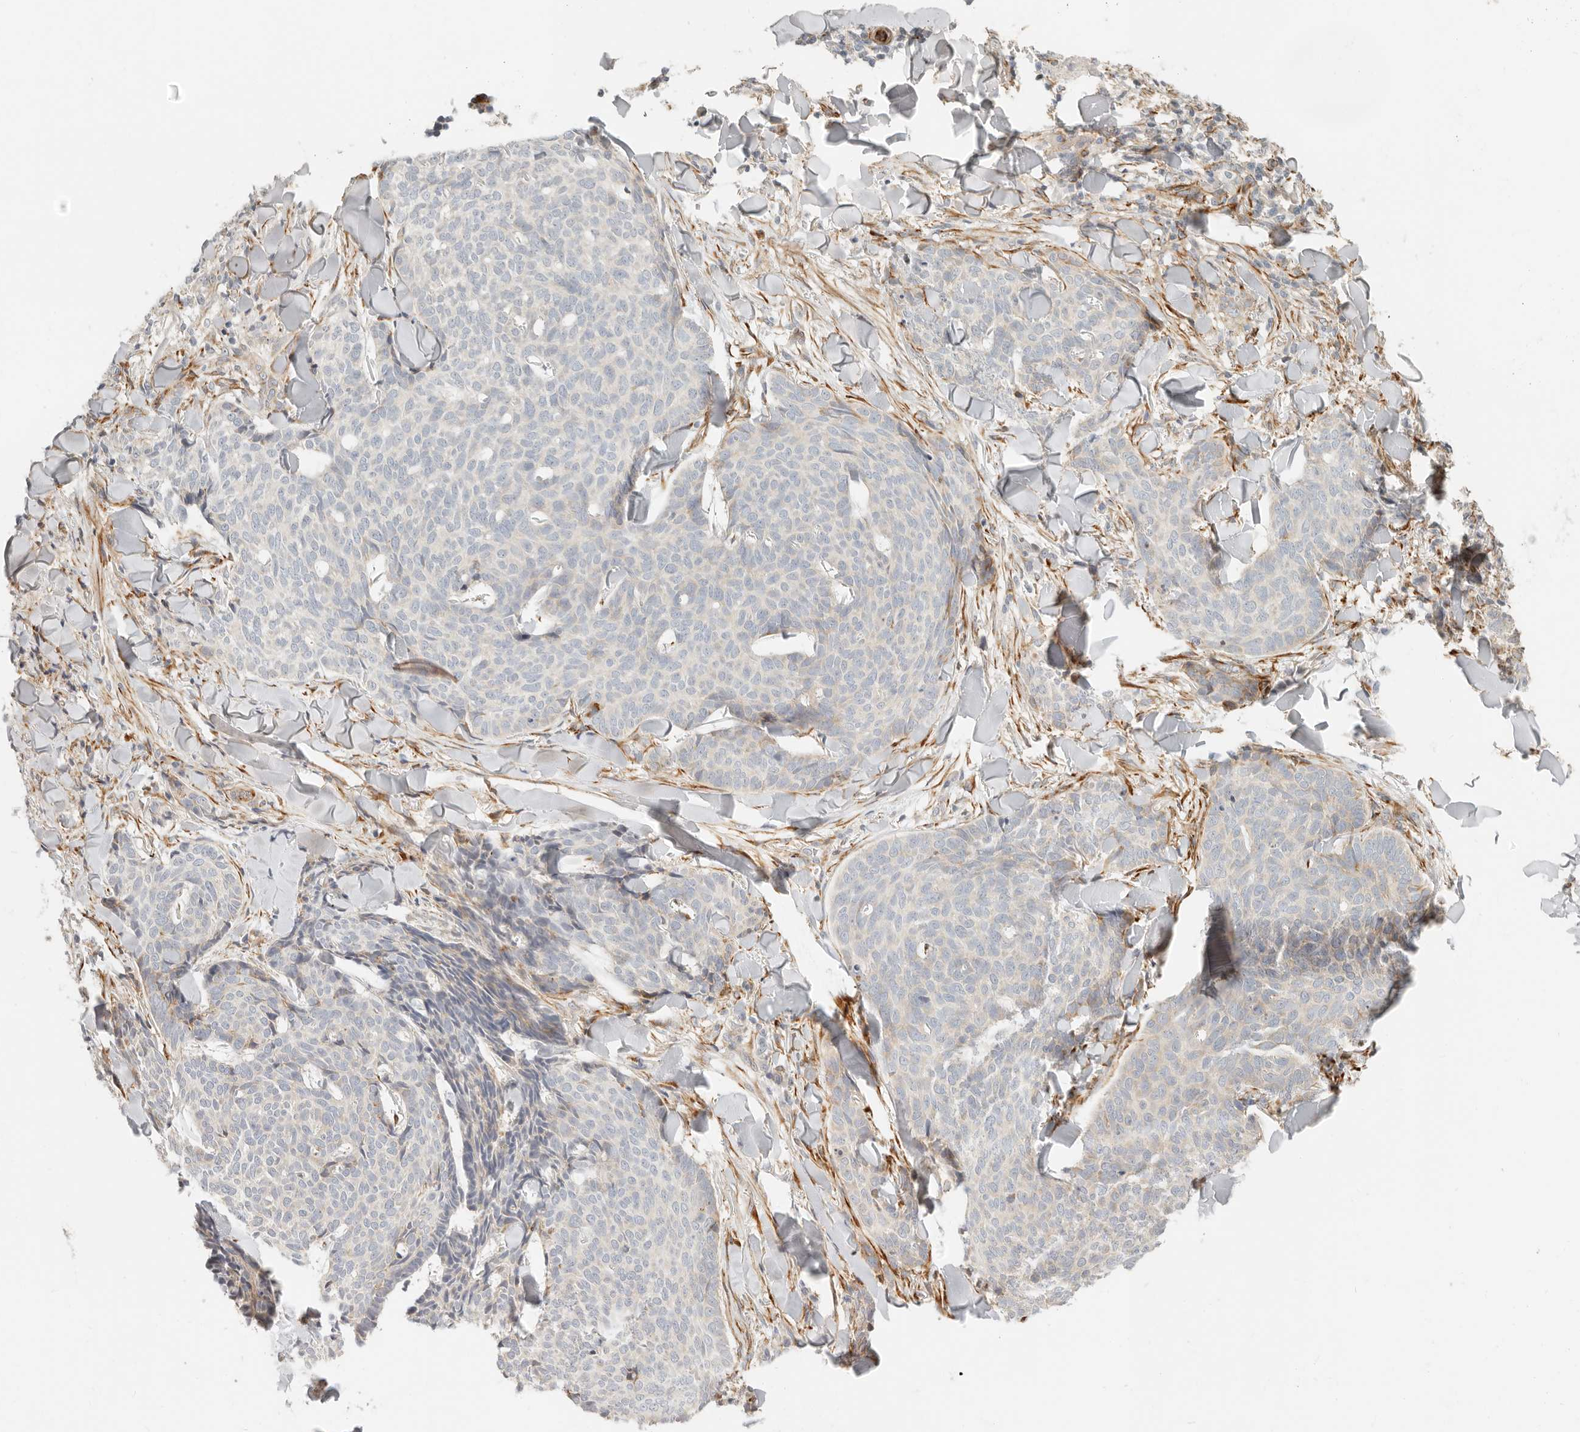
{"staining": {"intensity": "negative", "quantity": "none", "location": "none"}, "tissue": "skin cancer", "cell_type": "Tumor cells", "image_type": "cancer", "snomed": [{"axis": "morphology", "description": "Normal tissue, NOS"}, {"axis": "morphology", "description": "Basal cell carcinoma"}, {"axis": "topography", "description": "Skin"}], "caption": "Tumor cells show no significant protein staining in skin cancer.", "gene": "SASS6", "patient": {"sex": "male", "age": 50}}